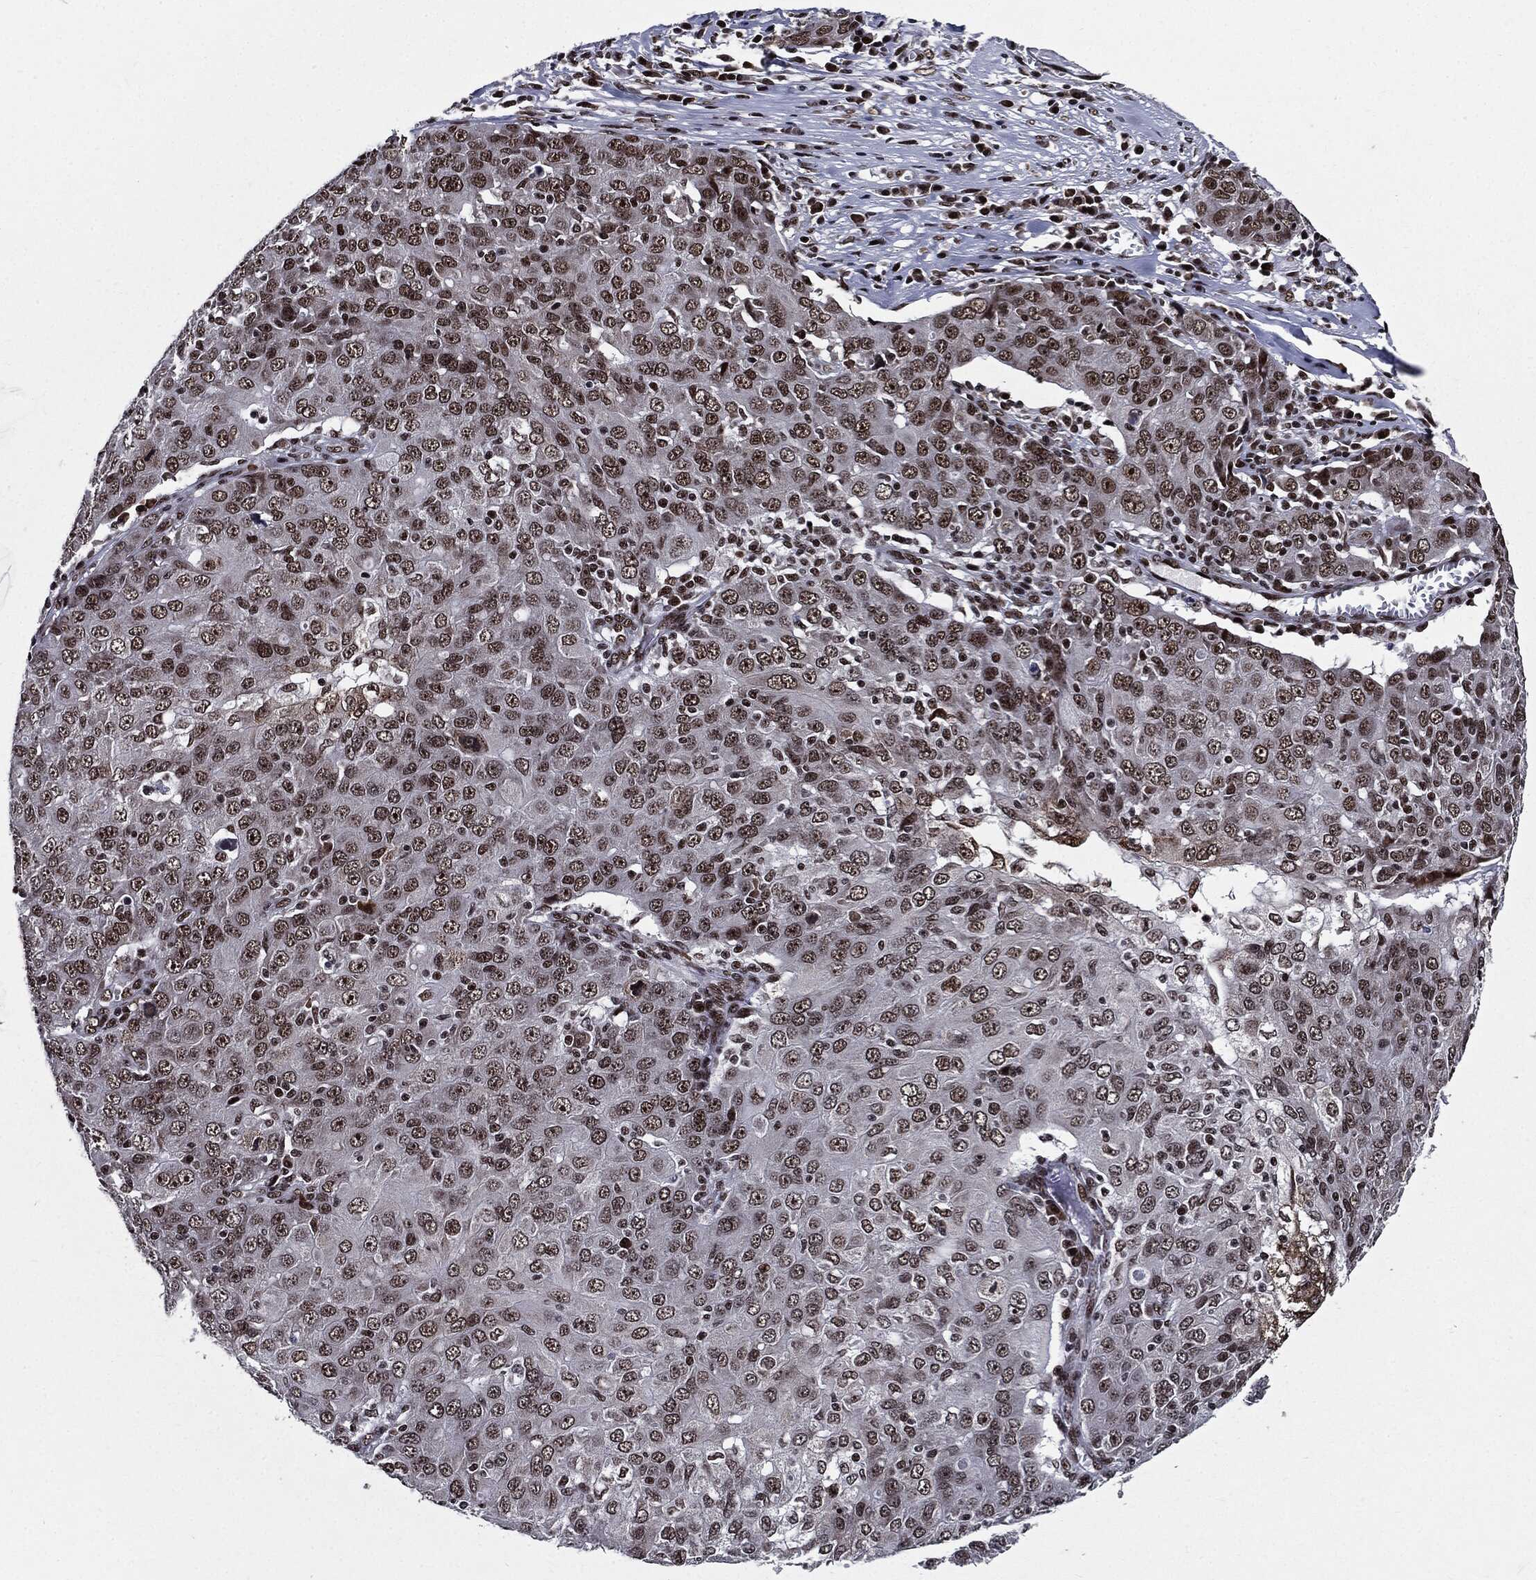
{"staining": {"intensity": "moderate", "quantity": "25%-75%", "location": "nuclear"}, "tissue": "ovarian cancer", "cell_type": "Tumor cells", "image_type": "cancer", "snomed": [{"axis": "morphology", "description": "Carcinoma, endometroid"}, {"axis": "topography", "description": "Ovary"}], "caption": "About 25%-75% of tumor cells in ovarian endometroid carcinoma reveal moderate nuclear protein positivity as visualized by brown immunohistochemical staining.", "gene": "ZFP91", "patient": {"sex": "female", "age": 50}}